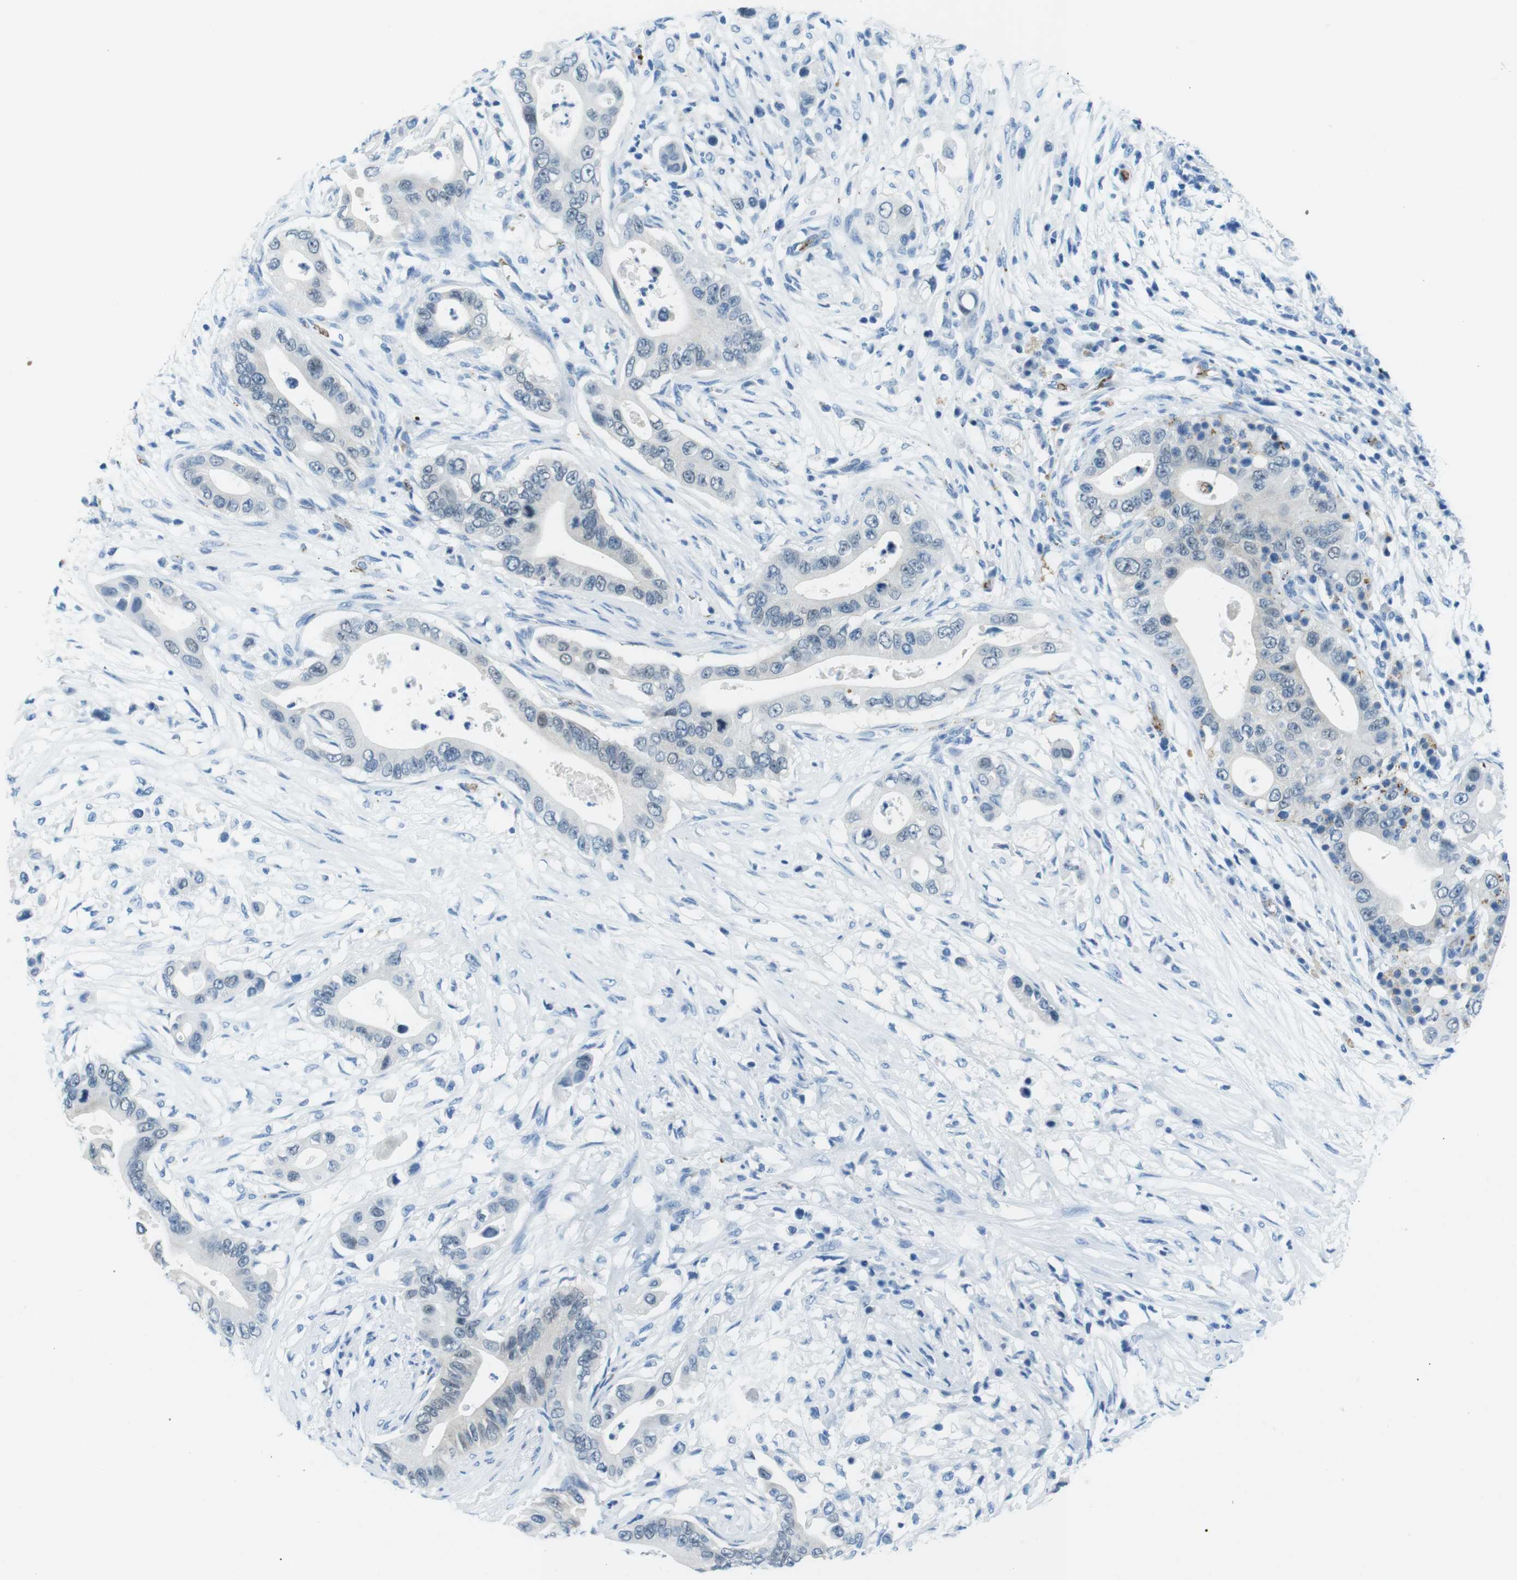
{"staining": {"intensity": "negative", "quantity": "none", "location": "none"}, "tissue": "pancreatic cancer", "cell_type": "Tumor cells", "image_type": "cancer", "snomed": [{"axis": "morphology", "description": "Adenocarcinoma, NOS"}, {"axis": "topography", "description": "Pancreas"}], "caption": "Immunohistochemistry (IHC) photomicrograph of neoplastic tissue: human pancreatic cancer stained with DAB reveals no significant protein positivity in tumor cells.", "gene": "TFAP2C", "patient": {"sex": "male", "age": 77}}